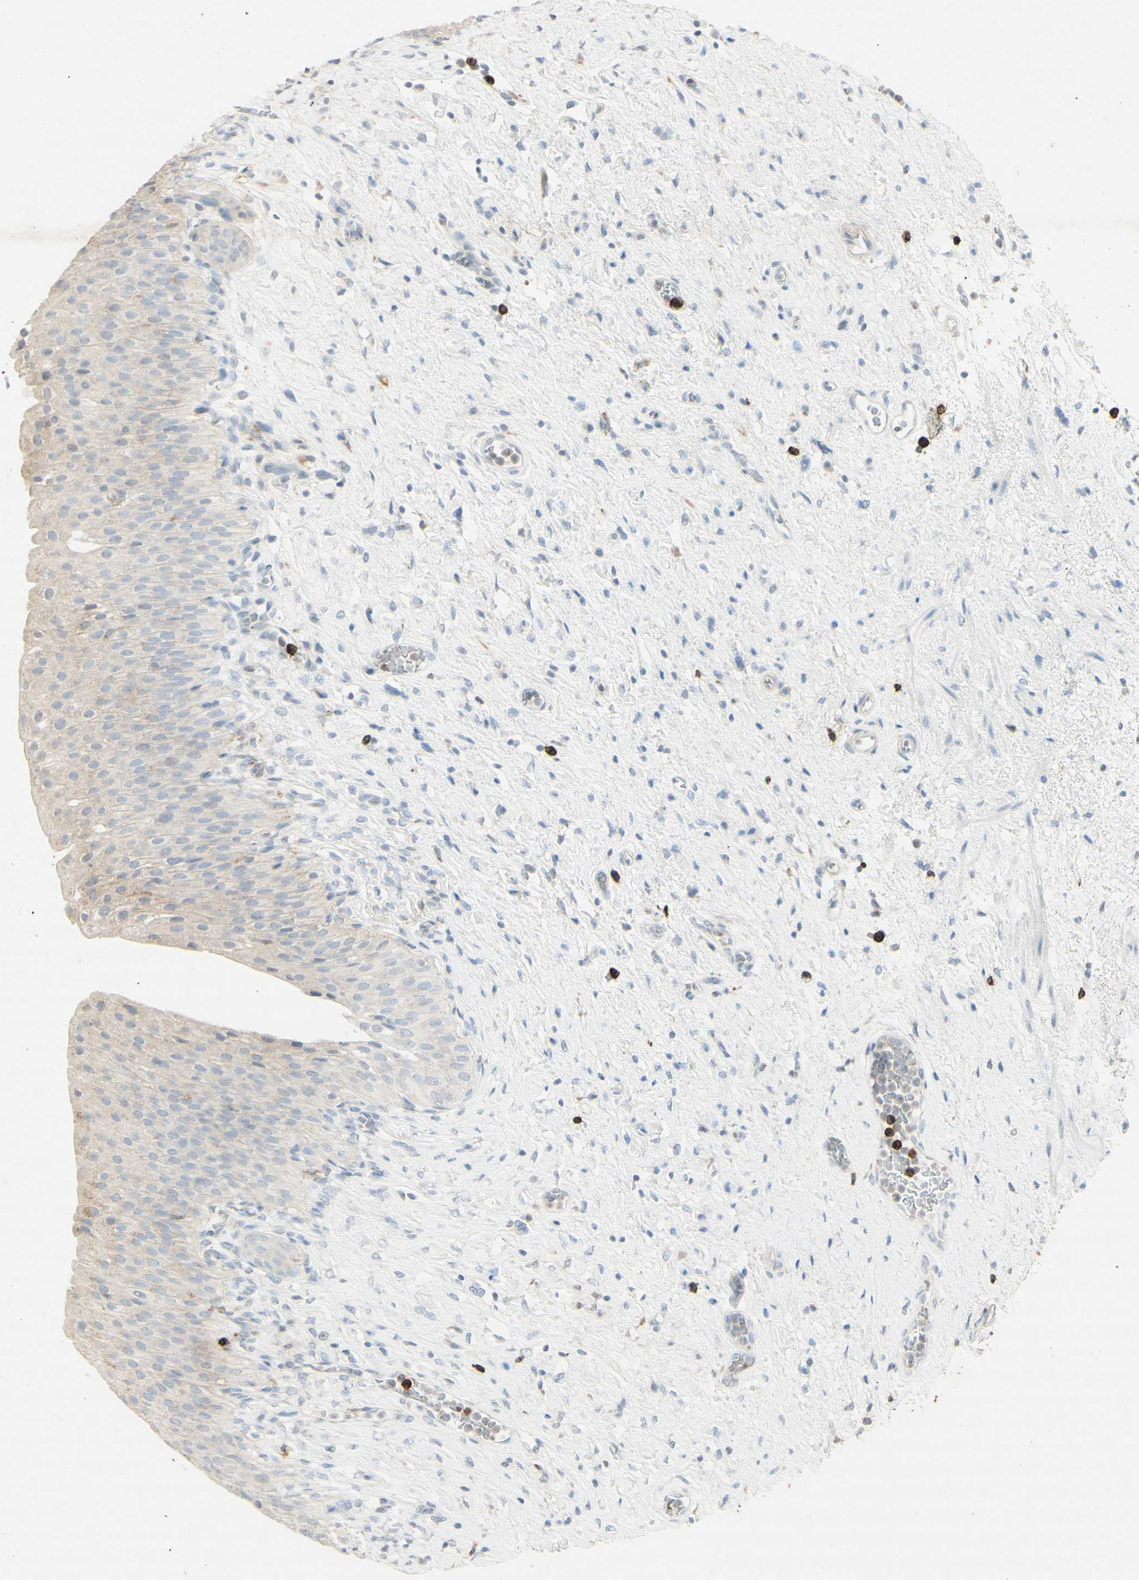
{"staining": {"intensity": "negative", "quantity": "none", "location": "none"}, "tissue": "urinary bladder", "cell_type": "Urothelial cells", "image_type": "normal", "snomed": [{"axis": "morphology", "description": "Normal tissue, NOS"}, {"axis": "morphology", "description": "Urothelial carcinoma, High grade"}, {"axis": "topography", "description": "Urinary bladder"}], "caption": "This is an immunohistochemistry (IHC) micrograph of unremarkable urinary bladder. There is no positivity in urothelial cells.", "gene": "ATP6V1B1", "patient": {"sex": "male", "age": 46}}